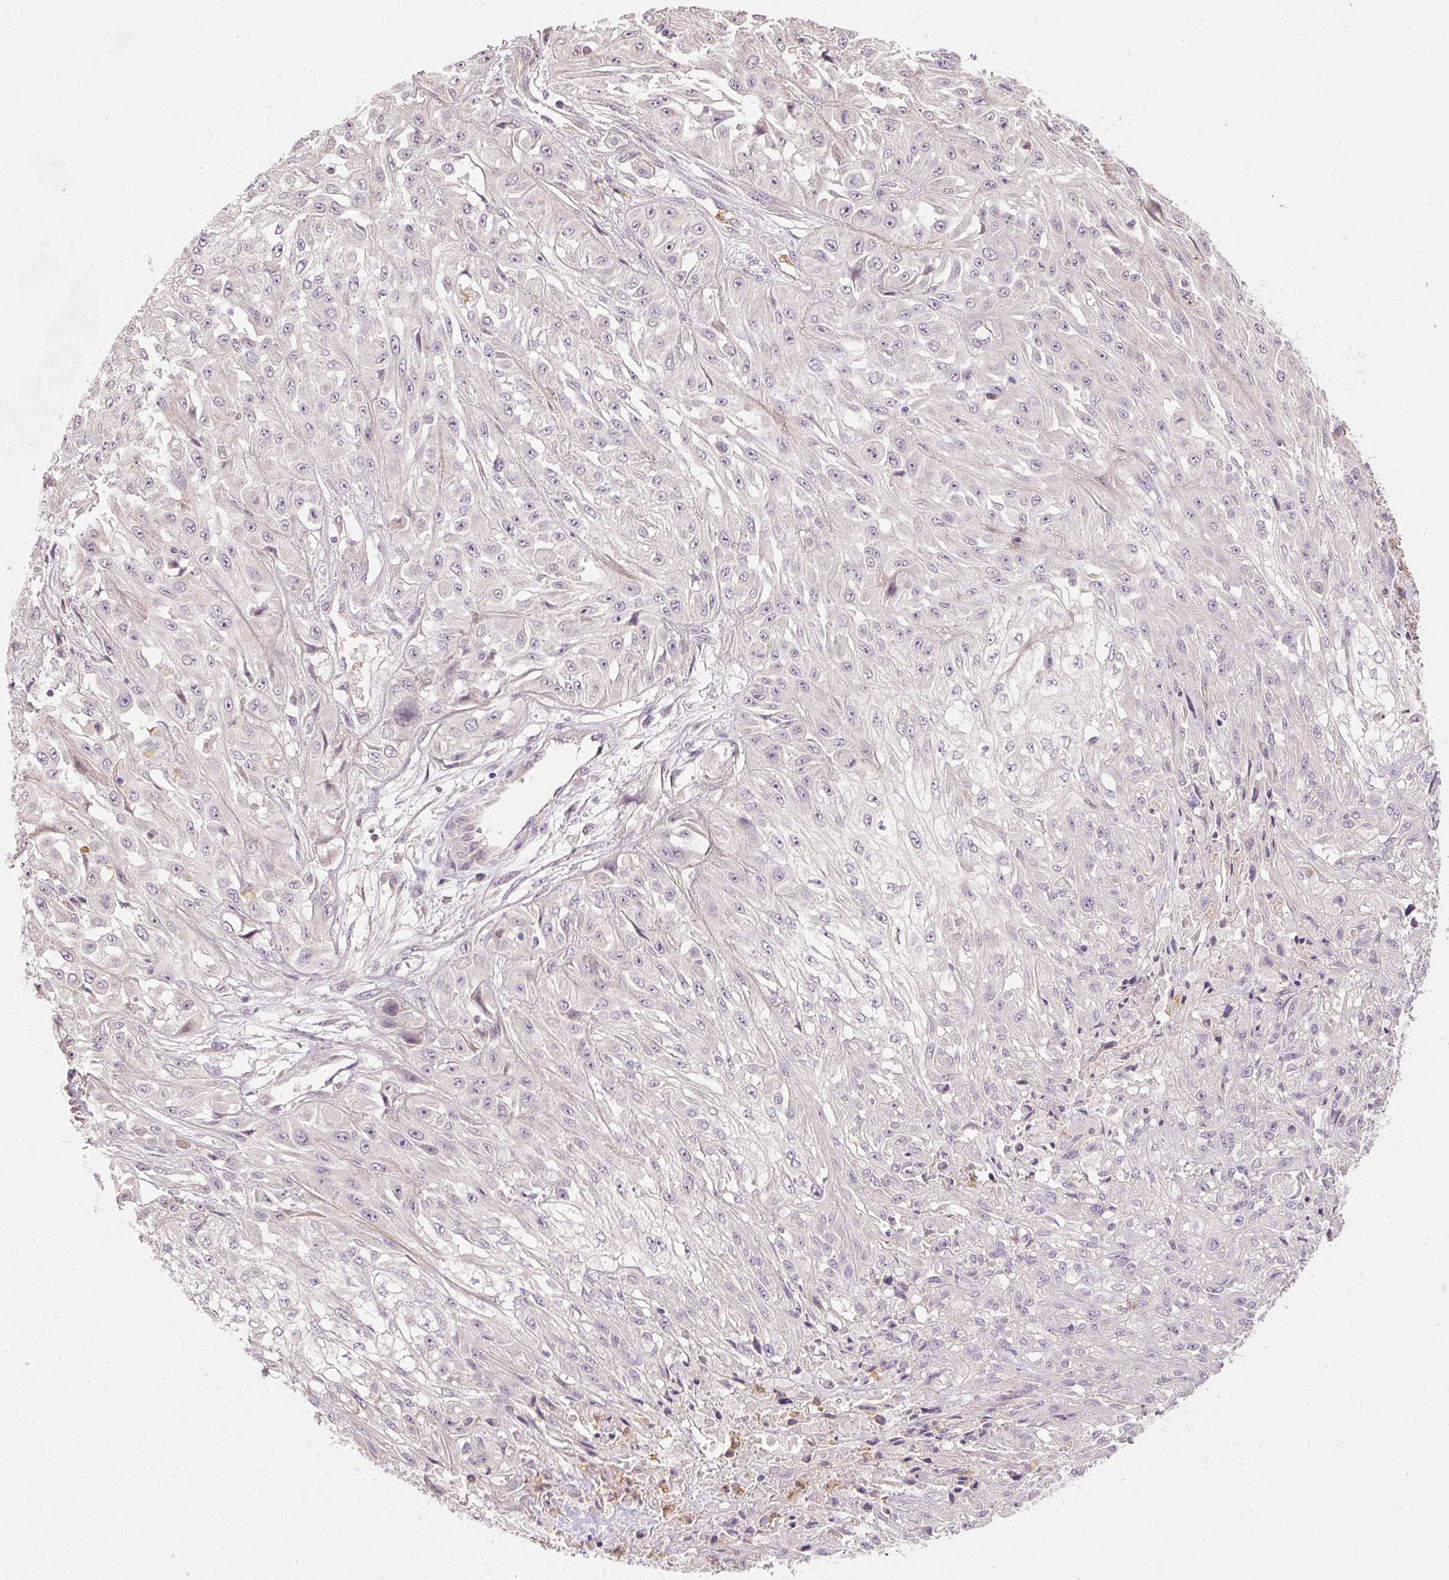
{"staining": {"intensity": "negative", "quantity": "none", "location": "none"}, "tissue": "skin cancer", "cell_type": "Tumor cells", "image_type": "cancer", "snomed": [{"axis": "morphology", "description": "Squamous cell carcinoma, NOS"}, {"axis": "morphology", "description": "Squamous cell carcinoma, metastatic, NOS"}, {"axis": "topography", "description": "Skin"}, {"axis": "topography", "description": "Lymph node"}], "caption": "DAB (3,3'-diaminobenzidine) immunohistochemical staining of skin cancer (squamous cell carcinoma) shows no significant staining in tumor cells.", "gene": "CTTNBP2", "patient": {"sex": "male", "age": 75}}